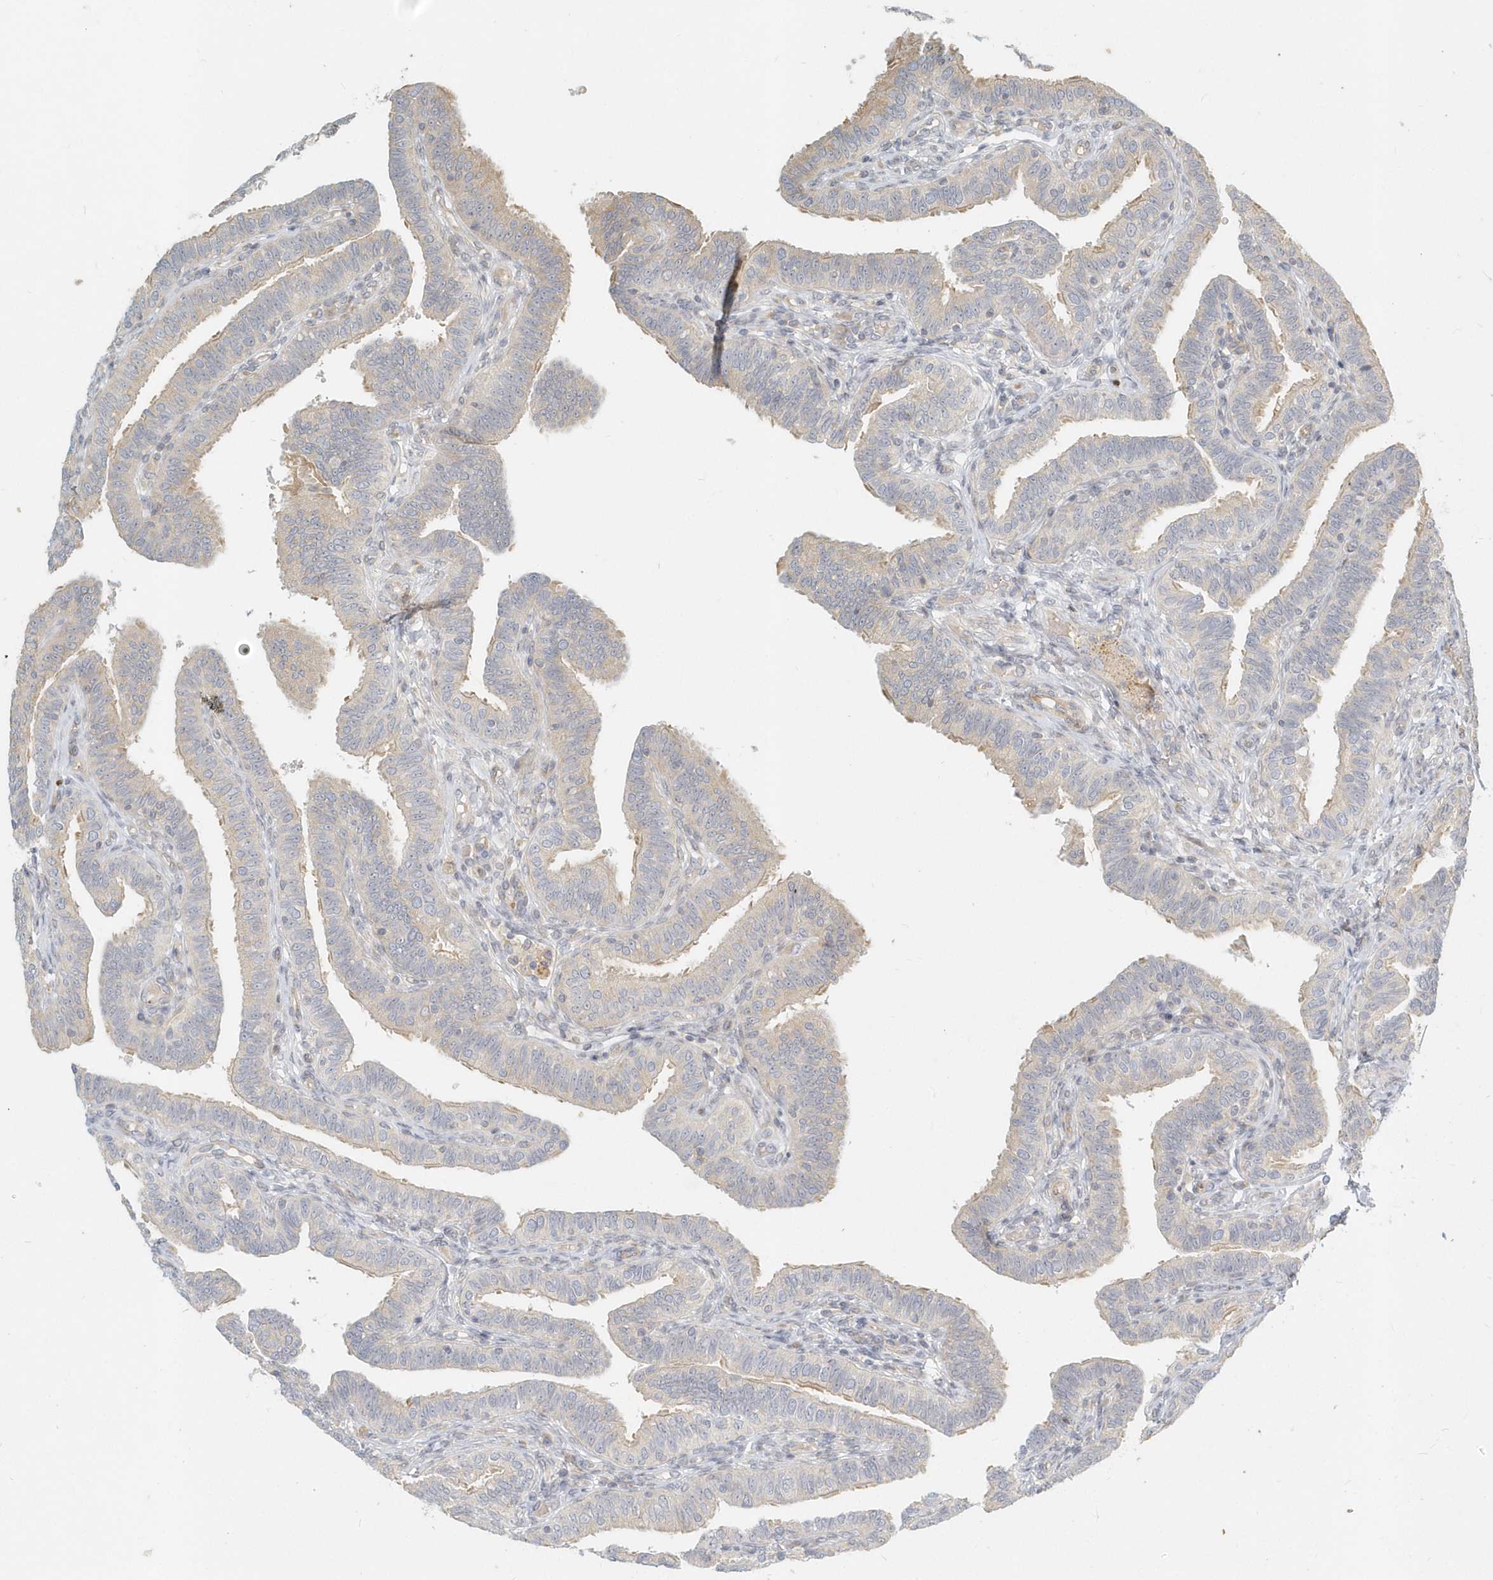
{"staining": {"intensity": "moderate", "quantity": "25%-75%", "location": "cytoplasmic/membranous"}, "tissue": "fallopian tube", "cell_type": "Glandular cells", "image_type": "normal", "snomed": [{"axis": "morphology", "description": "Normal tissue, NOS"}, {"axis": "topography", "description": "Fallopian tube"}], "caption": "The immunohistochemical stain highlights moderate cytoplasmic/membranous expression in glandular cells of benign fallopian tube.", "gene": "NAPB", "patient": {"sex": "female", "age": 39}}